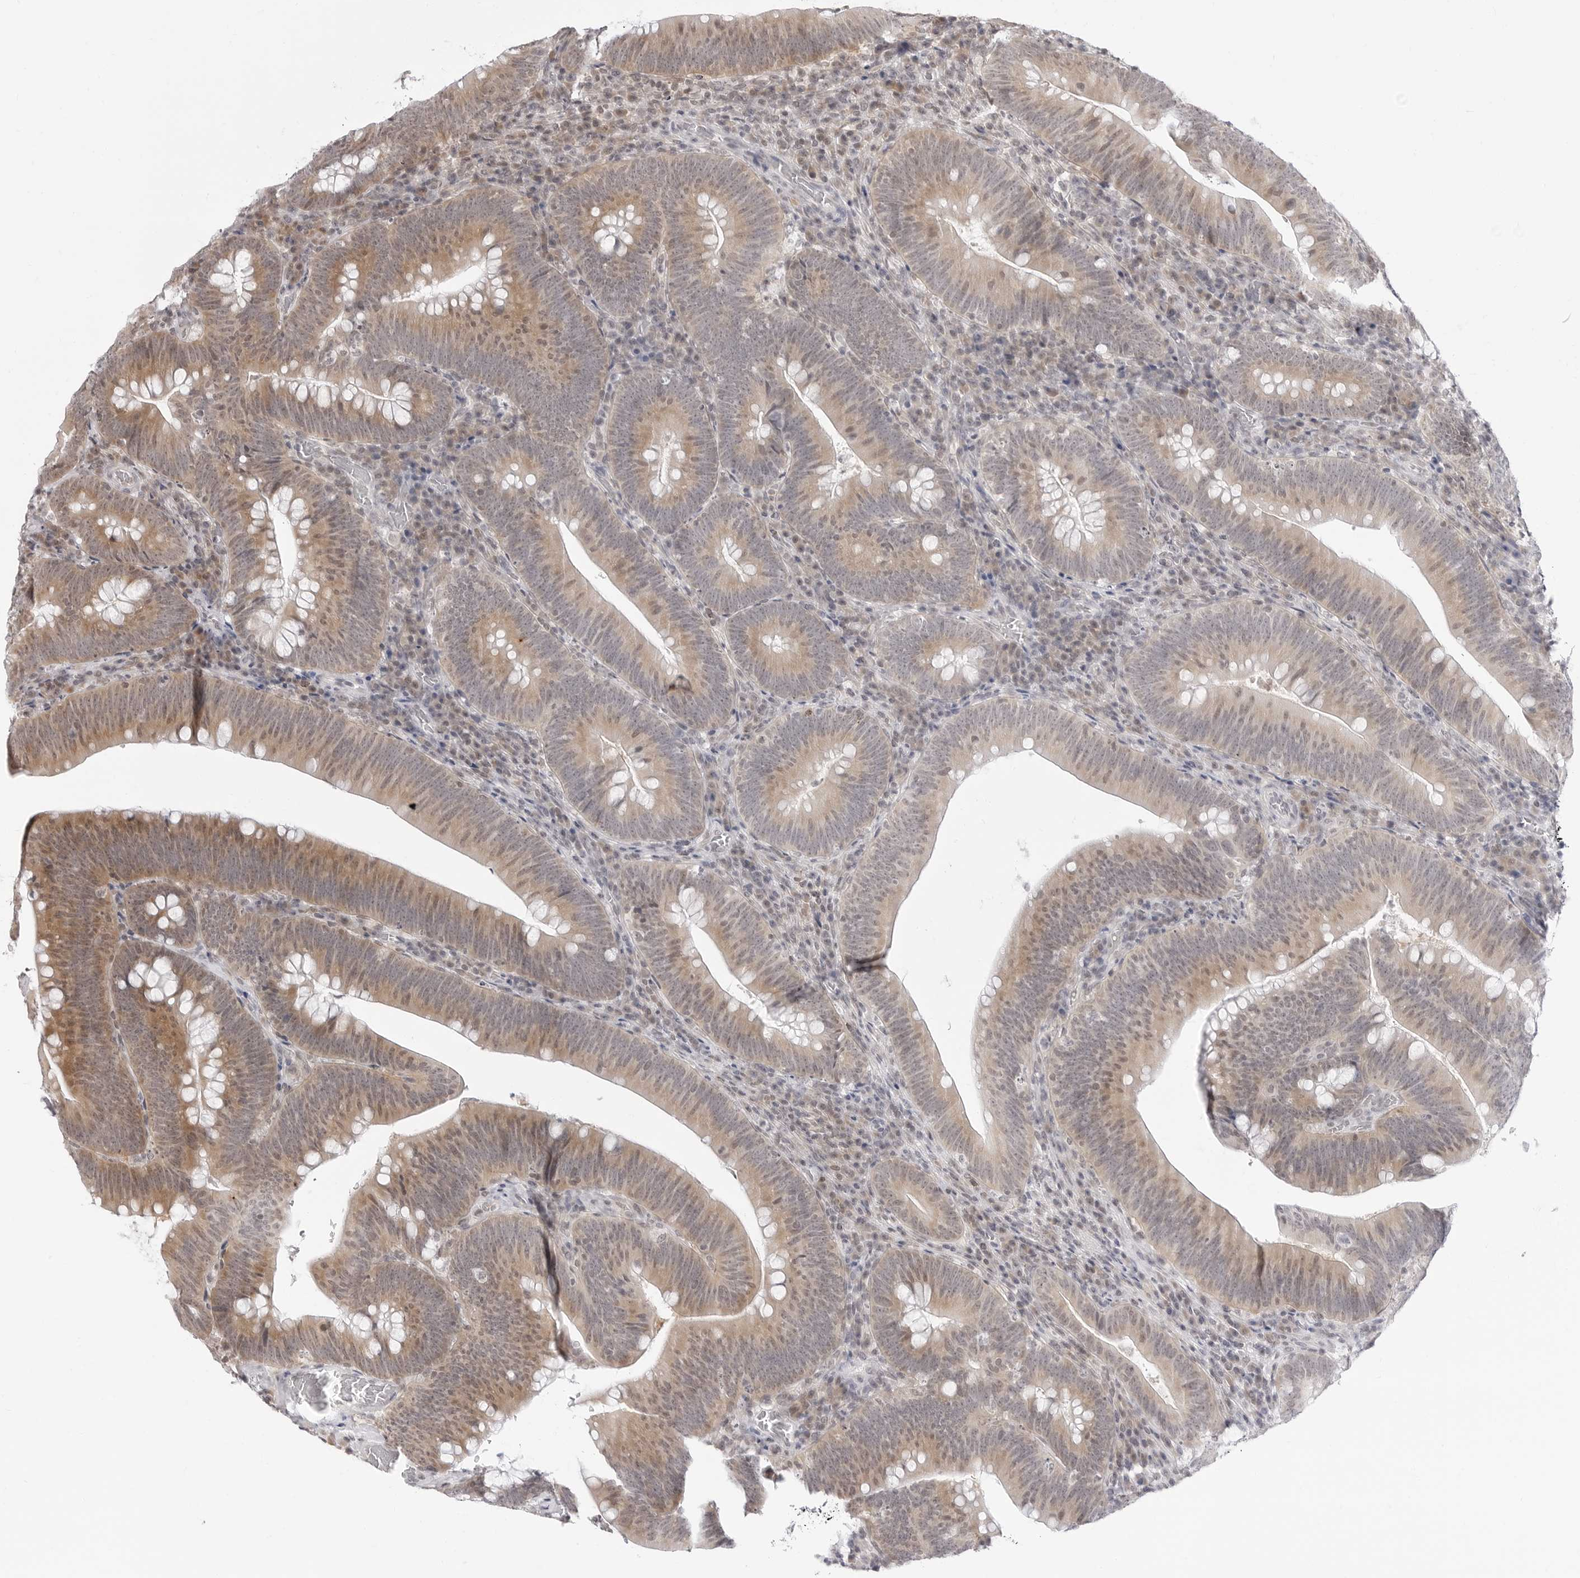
{"staining": {"intensity": "moderate", "quantity": "25%-75%", "location": "cytoplasmic/membranous,nuclear"}, "tissue": "colorectal cancer", "cell_type": "Tumor cells", "image_type": "cancer", "snomed": [{"axis": "morphology", "description": "Normal tissue, NOS"}, {"axis": "topography", "description": "Colon"}], "caption": "Immunohistochemical staining of colorectal cancer reveals medium levels of moderate cytoplasmic/membranous and nuclear protein staining in approximately 25%-75% of tumor cells.", "gene": "PPP2R5C", "patient": {"sex": "female", "age": 82}}